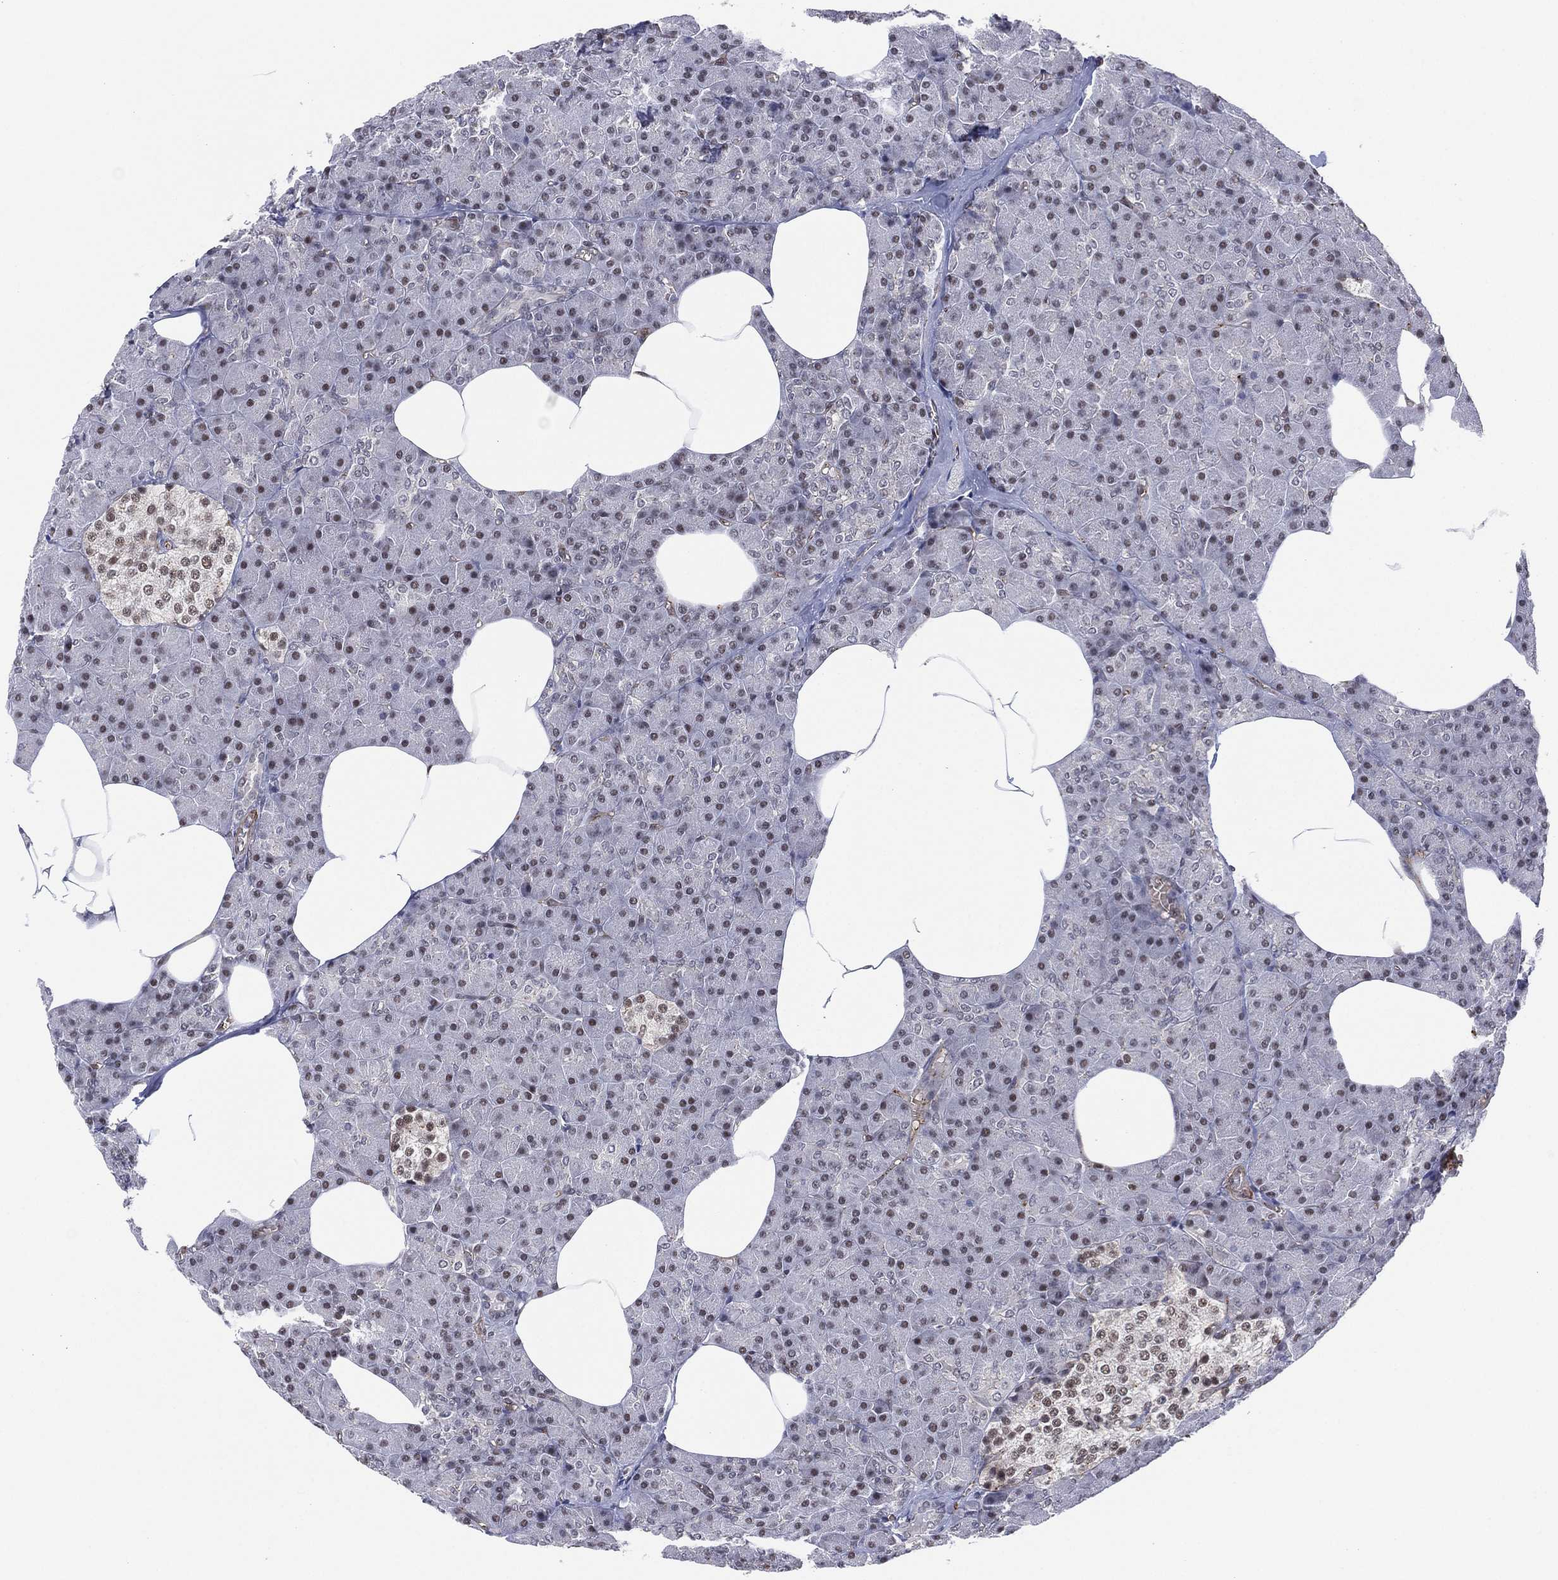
{"staining": {"intensity": "weak", "quantity": "25%-75%", "location": "nuclear"}, "tissue": "pancreas", "cell_type": "Exocrine glandular cells", "image_type": "normal", "snomed": [{"axis": "morphology", "description": "Normal tissue, NOS"}, {"axis": "topography", "description": "Pancreas"}], "caption": "Immunohistochemical staining of normal pancreas reveals weak nuclear protein positivity in about 25%-75% of exocrine glandular cells. (Stains: DAB in brown, nuclei in blue, Microscopy: brightfield microscopy at high magnification).", "gene": "GSE1", "patient": {"sex": "female", "age": 45}}